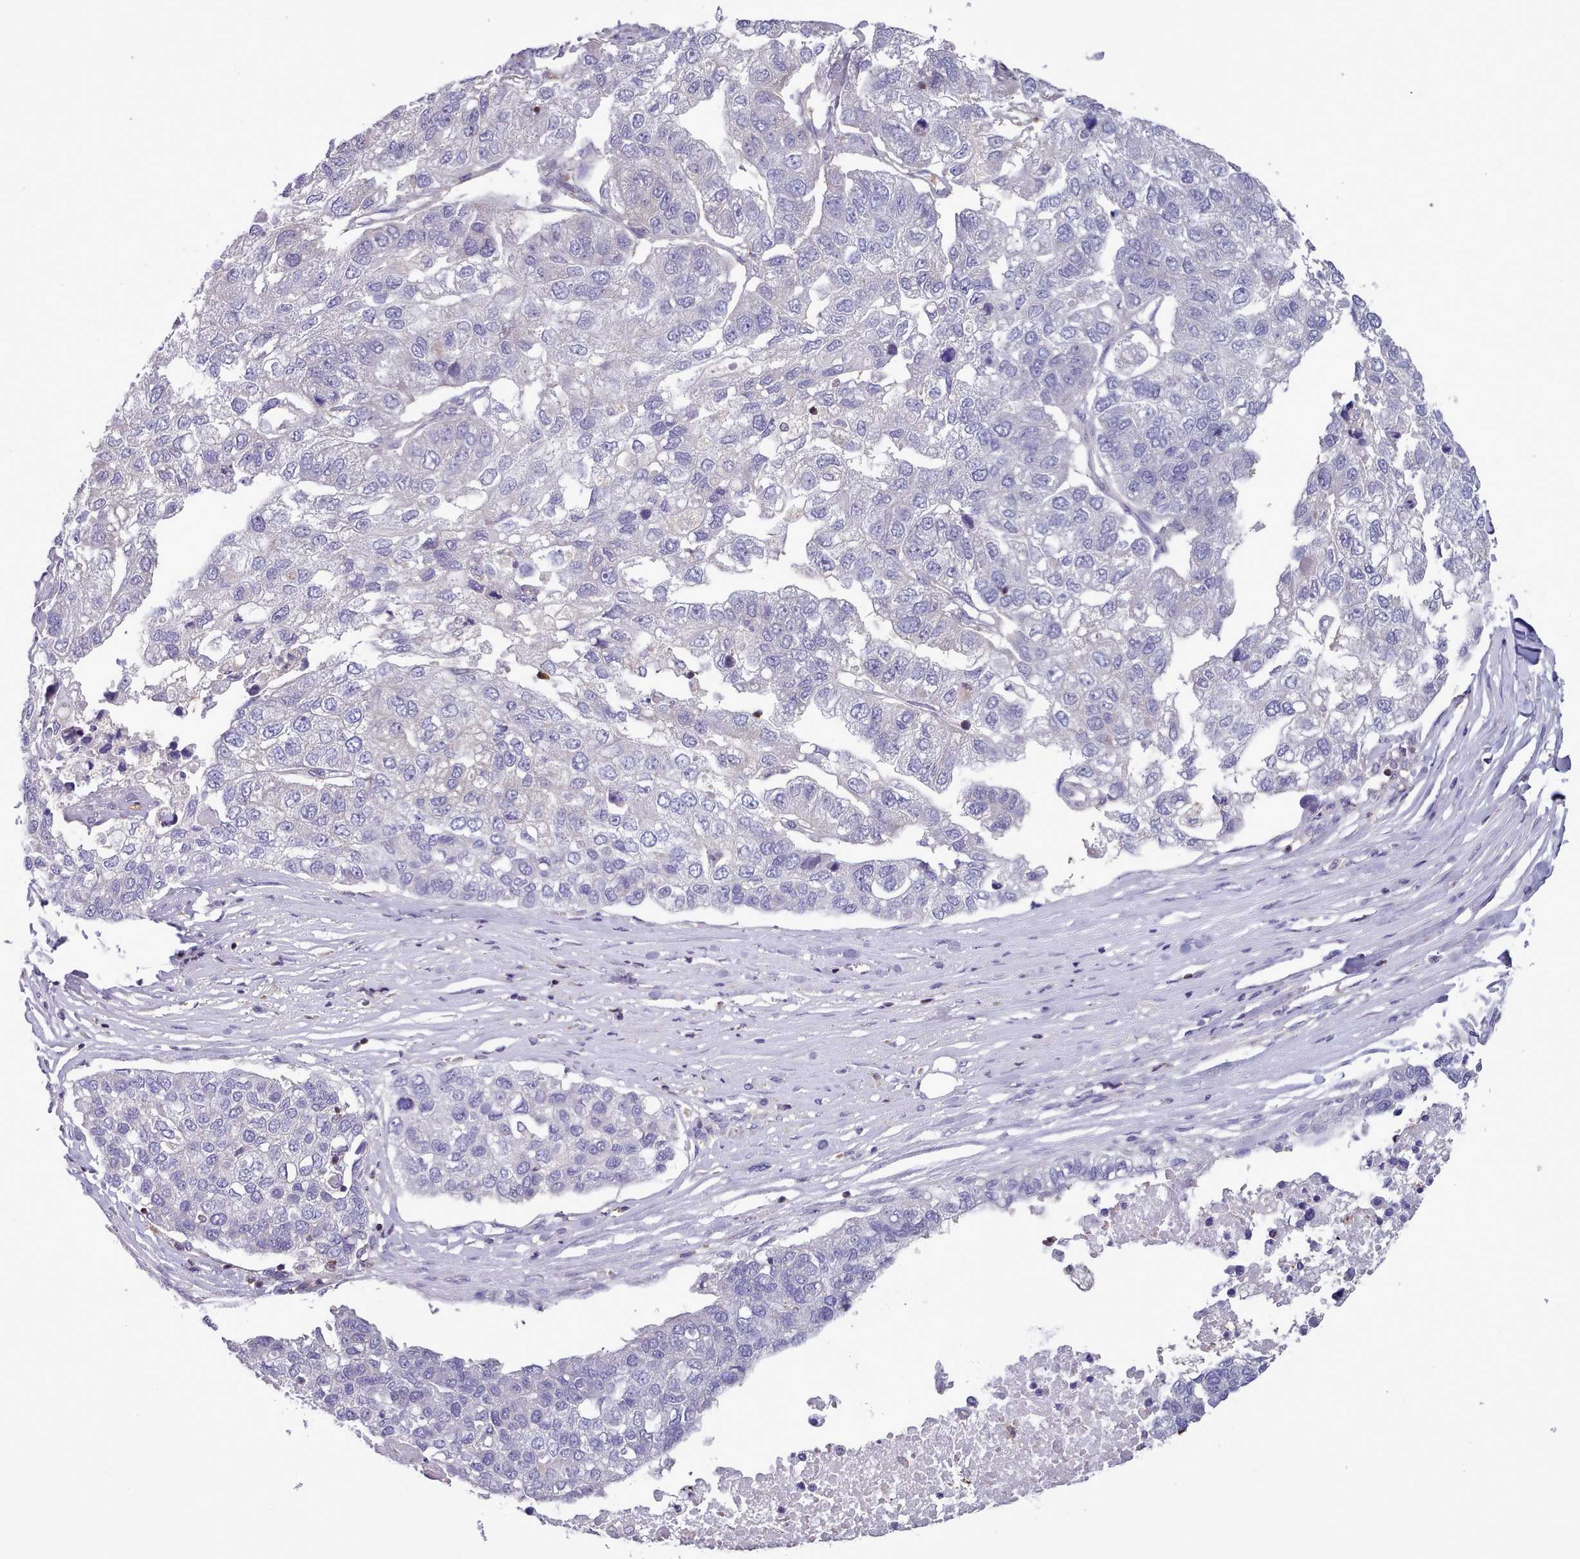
{"staining": {"intensity": "negative", "quantity": "none", "location": "none"}, "tissue": "pancreatic cancer", "cell_type": "Tumor cells", "image_type": "cancer", "snomed": [{"axis": "morphology", "description": "Adenocarcinoma, NOS"}, {"axis": "topography", "description": "Pancreas"}], "caption": "Tumor cells show no significant positivity in pancreatic cancer (adenocarcinoma). Nuclei are stained in blue.", "gene": "RAC2", "patient": {"sex": "female", "age": 61}}